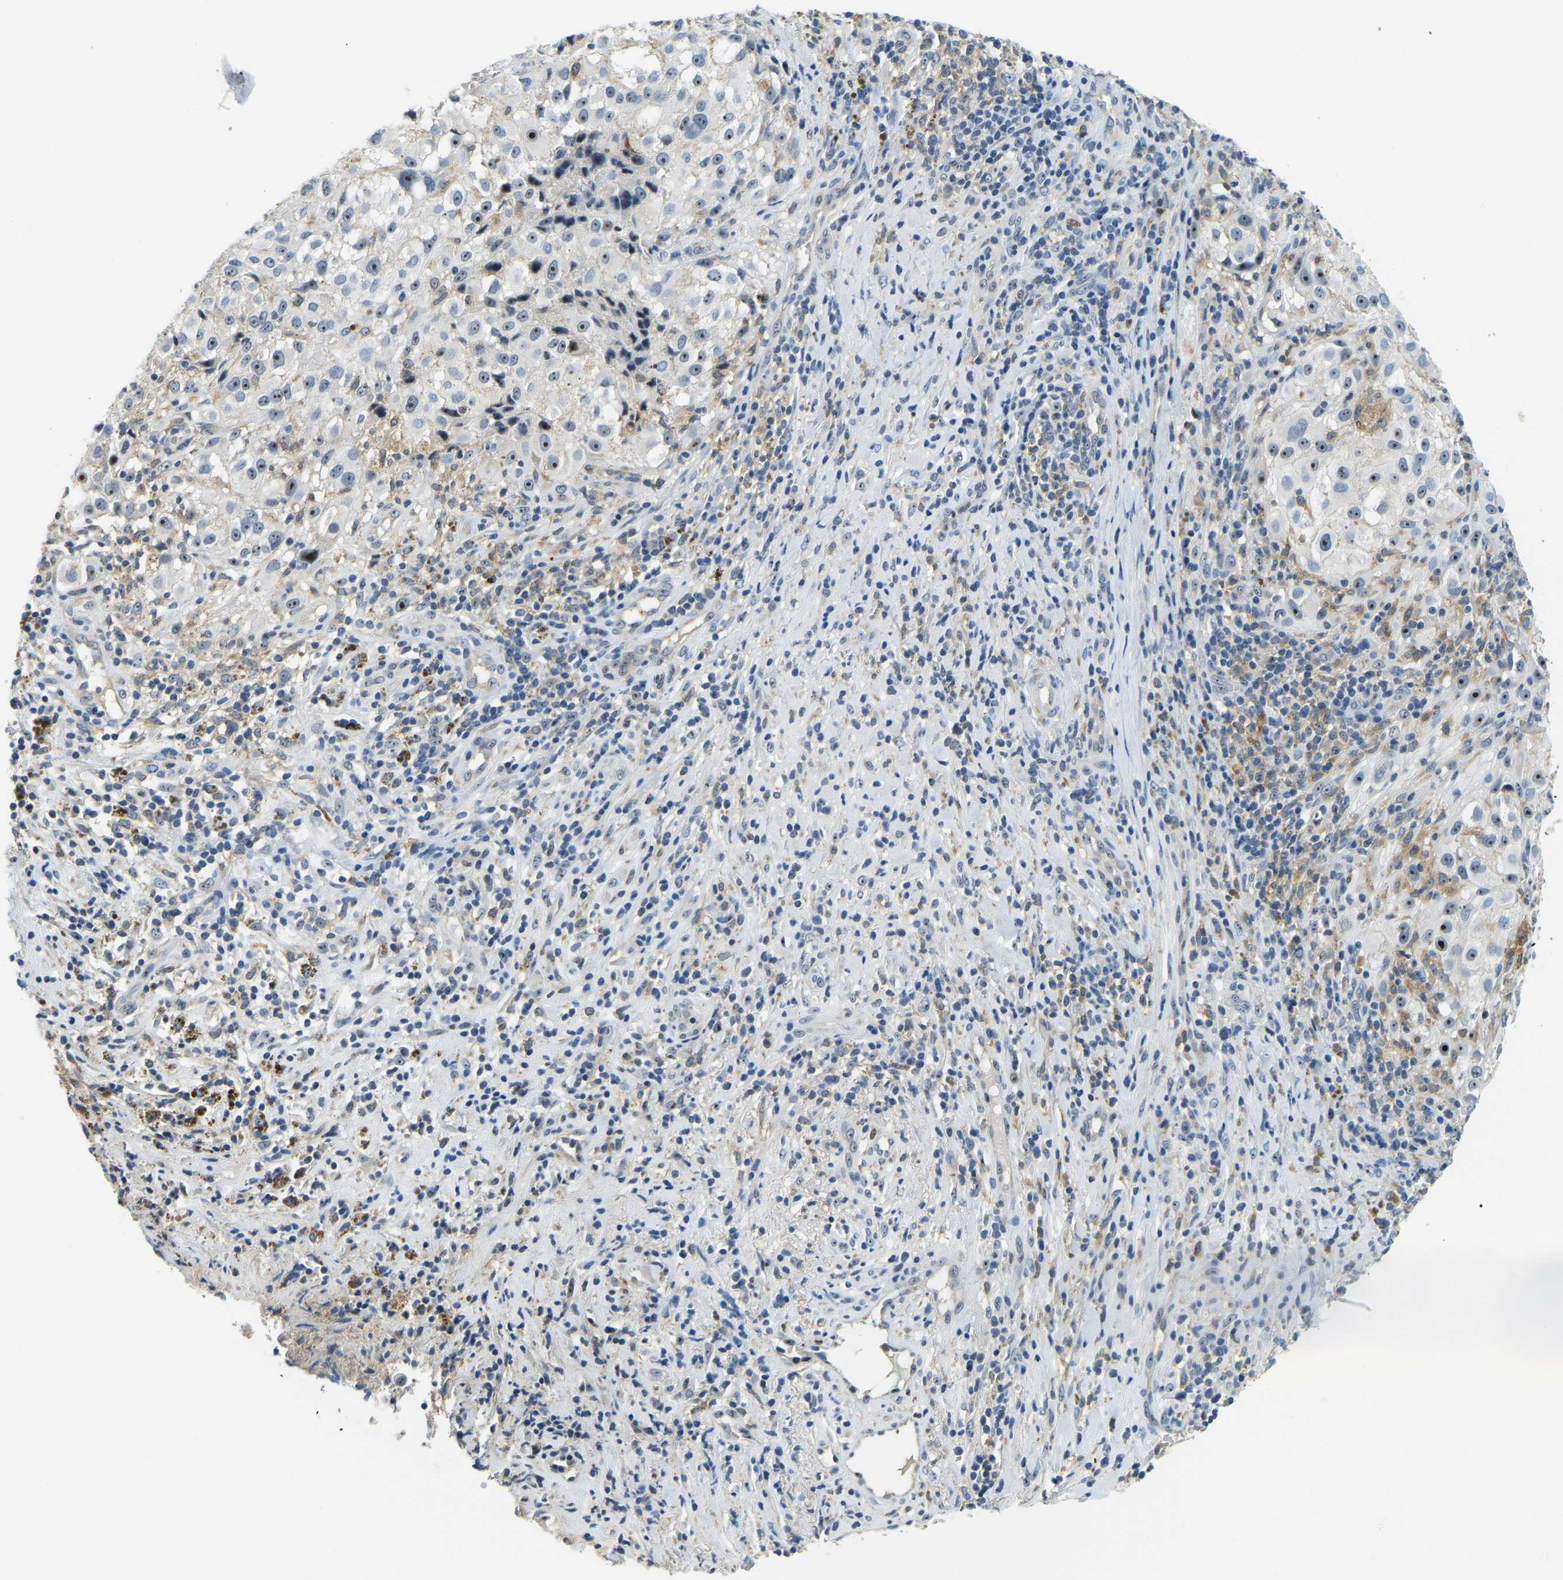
{"staining": {"intensity": "strong", "quantity": ">75%", "location": "nuclear"}, "tissue": "melanoma", "cell_type": "Tumor cells", "image_type": "cancer", "snomed": [{"axis": "morphology", "description": "Necrosis, NOS"}, {"axis": "morphology", "description": "Malignant melanoma, NOS"}, {"axis": "topography", "description": "Skin"}], "caption": "Immunohistochemical staining of malignant melanoma reveals high levels of strong nuclear protein staining in approximately >75% of tumor cells. (DAB (3,3'-diaminobenzidine) IHC with brightfield microscopy, high magnification).", "gene": "RRP1", "patient": {"sex": "female", "age": 87}}